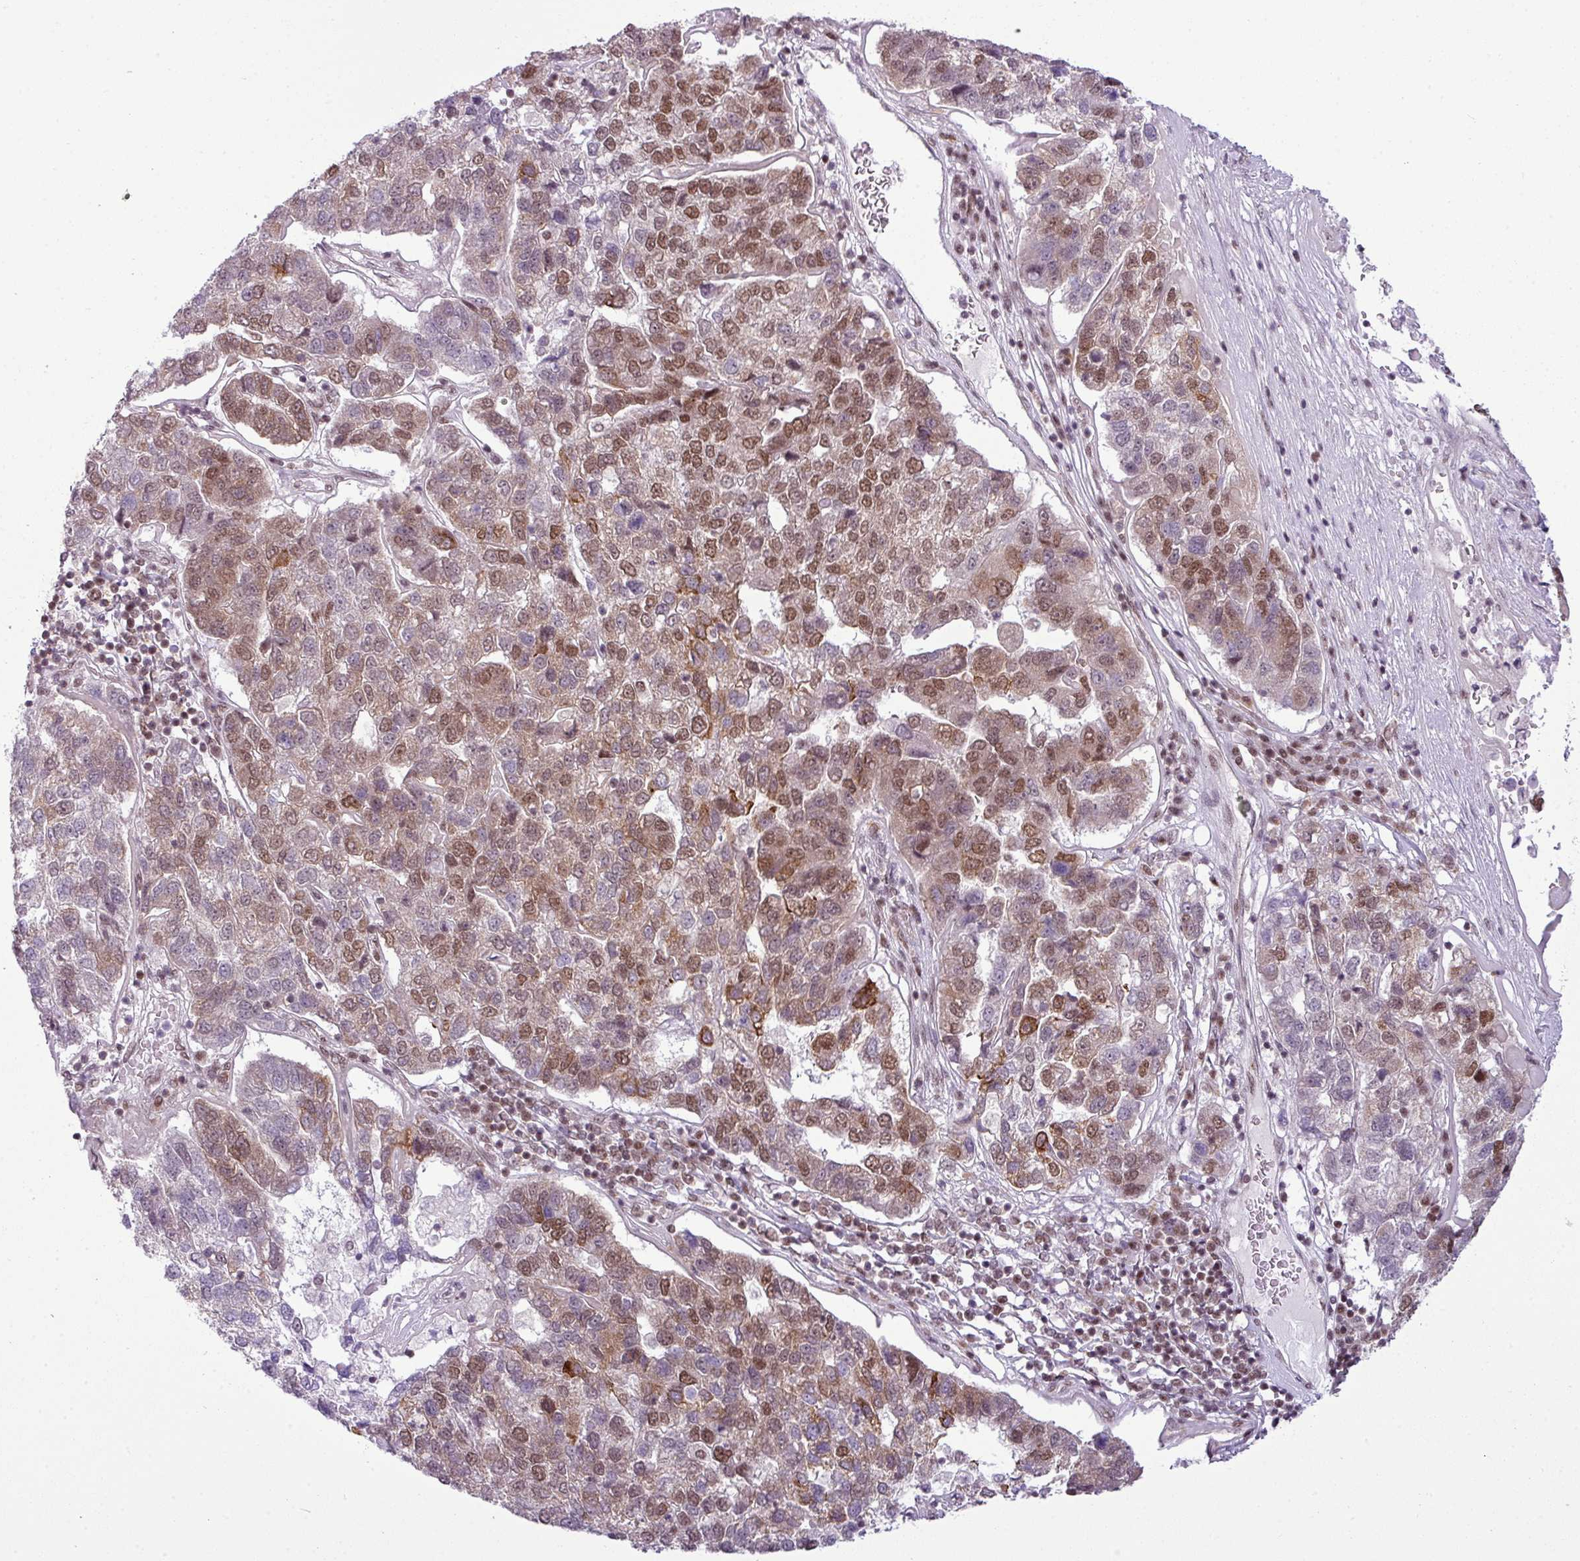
{"staining": {"intensity": "moderate", "quantity": "25%-75%", "location": "nuclear"}, "tissue": "pancreatic cancer", "cell_type": "Tumor cells", "image_type": "cancer", "snomed": [{"axis": "morphology", "description": "Adenocarcinoma, NOS"}, {"axis": "topography", "description": "Pancreas"}], "caption": "Moderate nuclear protein staining is identified in approximately 25%-75% of tumor cells in pancreatic adenocarcinoma.", "gene": "ARL6IP4", "patient": {"sex": "female", "age": 61}}